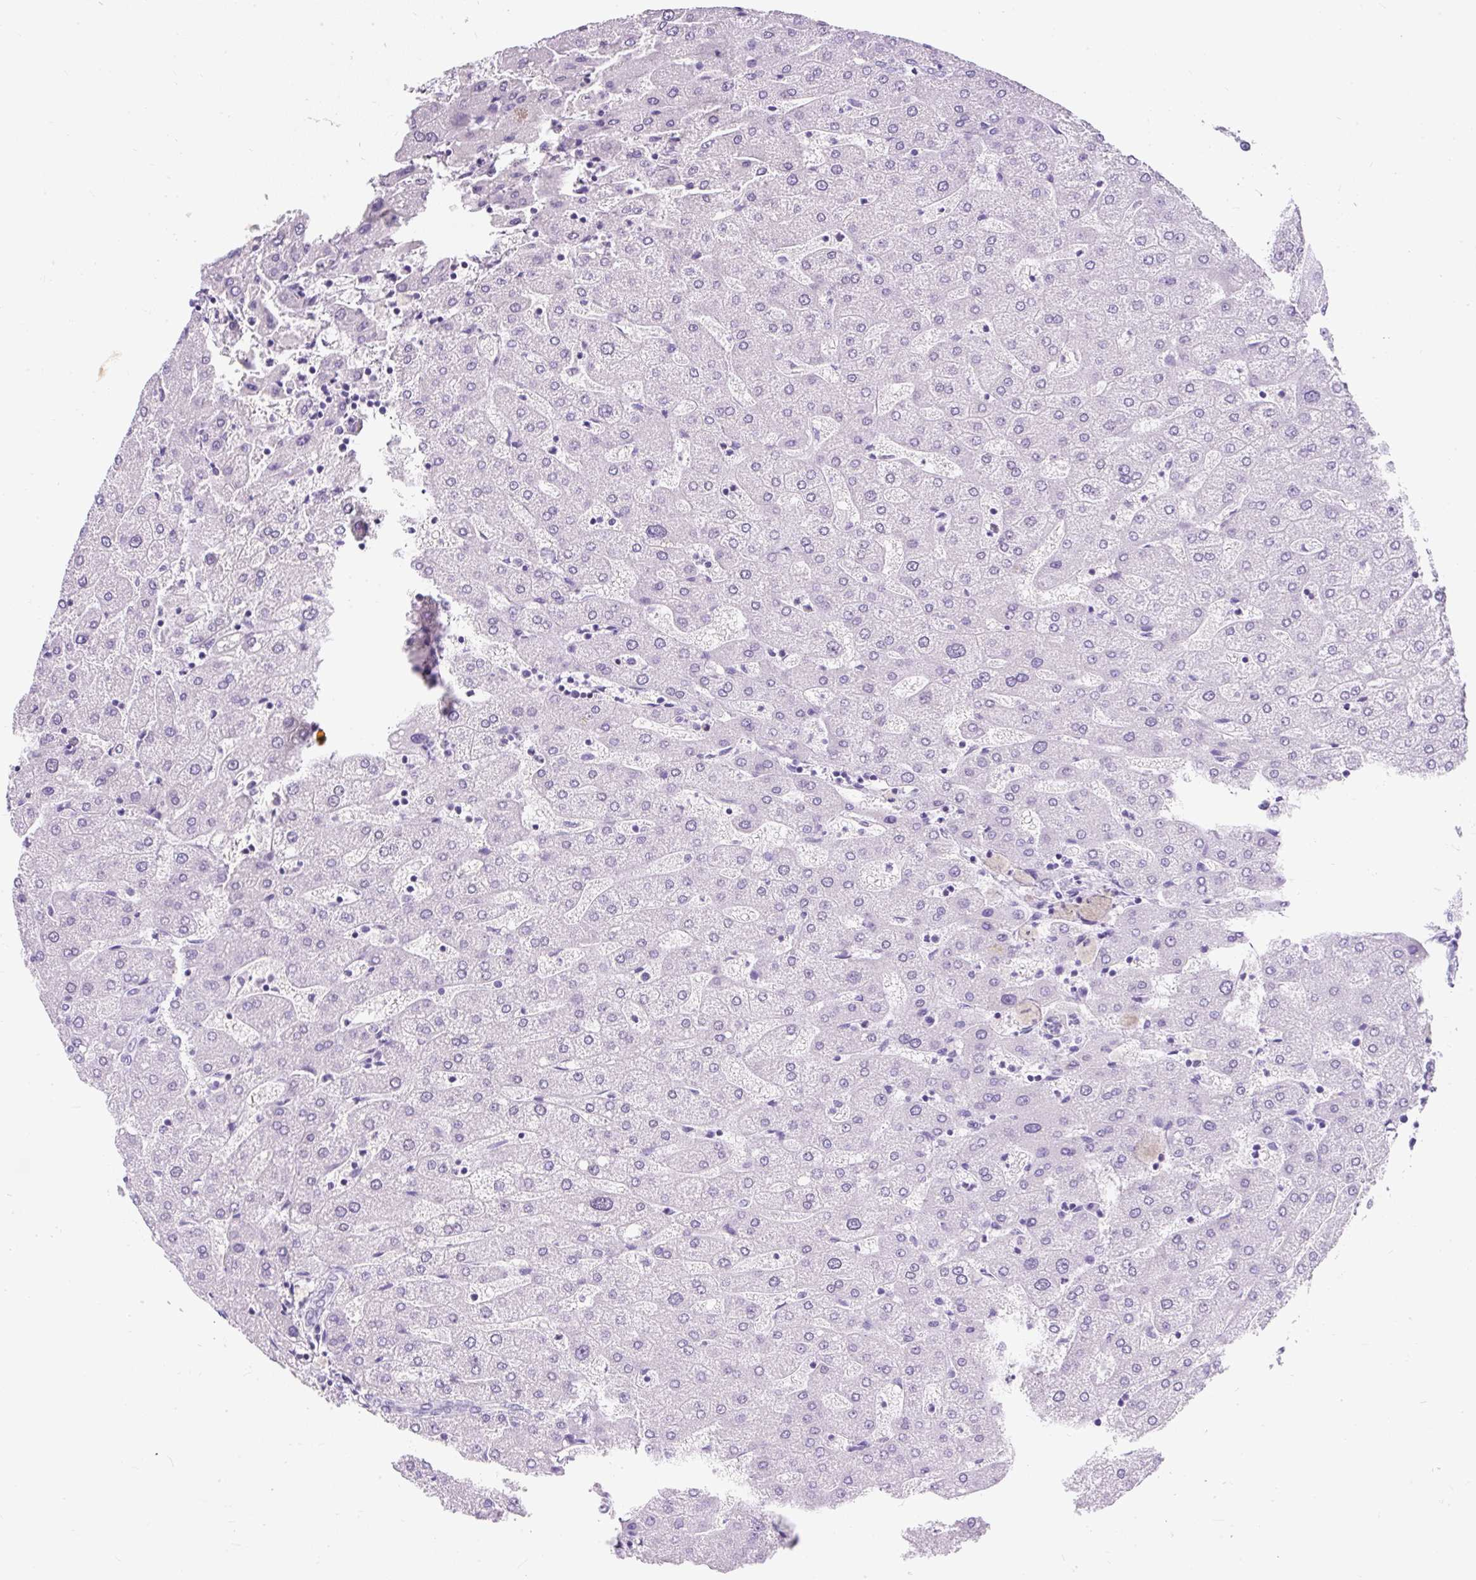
{"staining": {"intensity": "negative", "quantity": "none", "location": "none"}, "tissue": "liver", "cell_type": "Cholangiocytes", "image_type": "normal", "snomed": [{"axis": "morphology", "description": "Normal tissue, NOS"}, {"axis": "topography", "description": "Liver"}], "caption": "DAB (3,3'-diaminobenzidine) immunohistochemical staining of normal liver shows no significant expression in cholangiocytes.", "gene": "PLCXD2", "patient": {"sex": "male", "age": 67}}